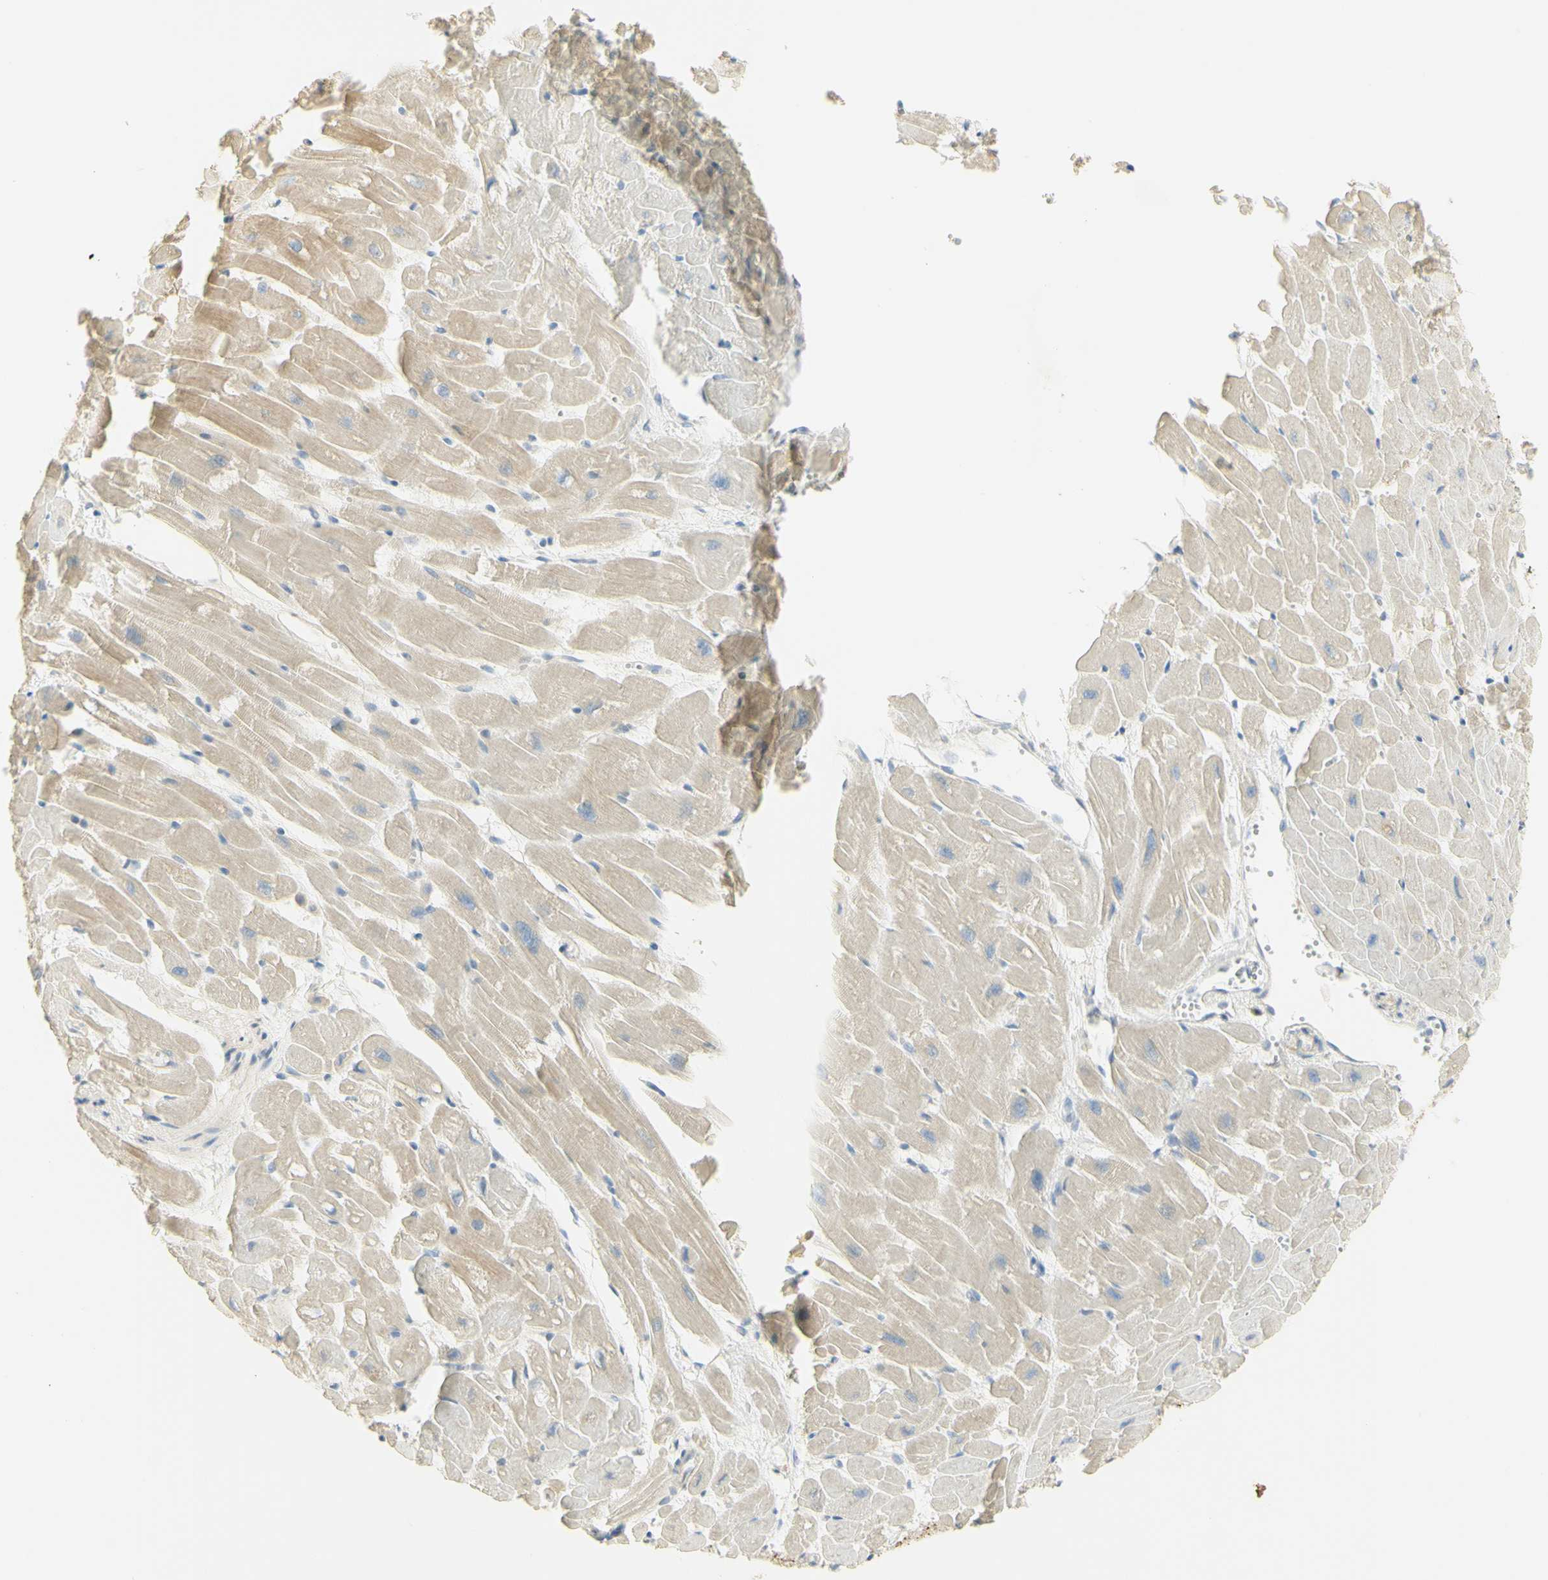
{"staining": {"intensity": "weak", "quantity": ">75%", "location": "cytoplasmic/membranous"}, "tissue": "heart muscle", "cell_type": "Cardiomyocytes", "image_type": "normal", "snomed": [{"axis": "morphology", "description": "Normal tissue, NOS"}, {"axis": "topography", "description": "Heart"}], "caption": "A low amount of weak cytoplasmic/membranous staining is present in approximately >75% of cardiomyocytes in benign heart muscle. Nuclei are stained in blue.", "gene": "KIF11", "patient": {"sex": "female", "age": 19}}